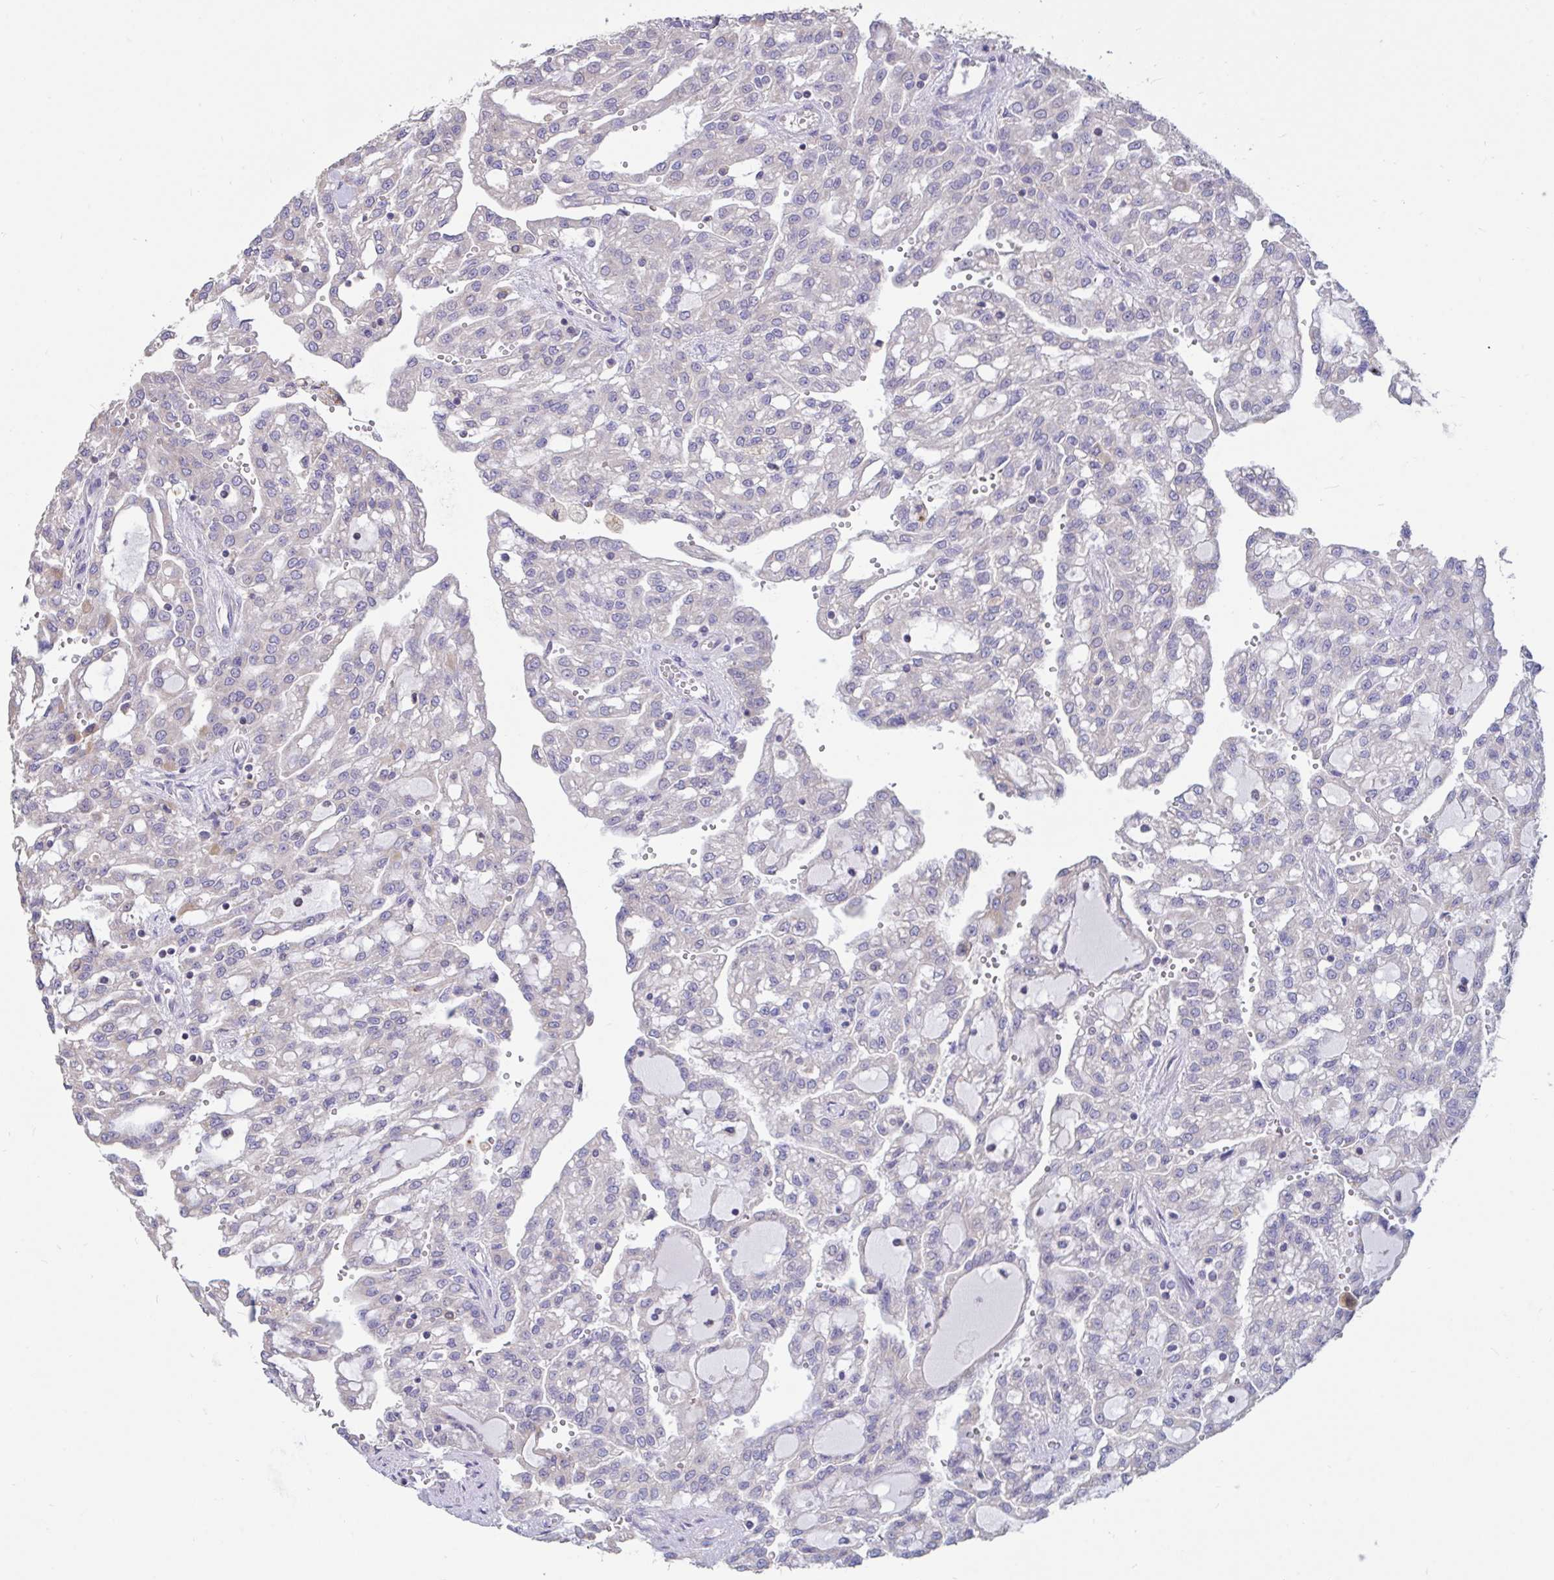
{"staining": {"intensity": "negative", "quantity": "none", "location": "none"}, "tissue": "renal cancer", "cell_type": "Tumor cells", "image_type": "cancer", "snomed": [{"axis": "morphology", "description": "Adenocarcinoma, NOS"}, {"axis": "topography", "description": "Kidney"}], "caption": "A photomicrograph of renal cancer stained for a protein reveals no brown staining in tumor cells.", "gene": "DDX39A", "patient": {"sex": "male", "age": 63}}